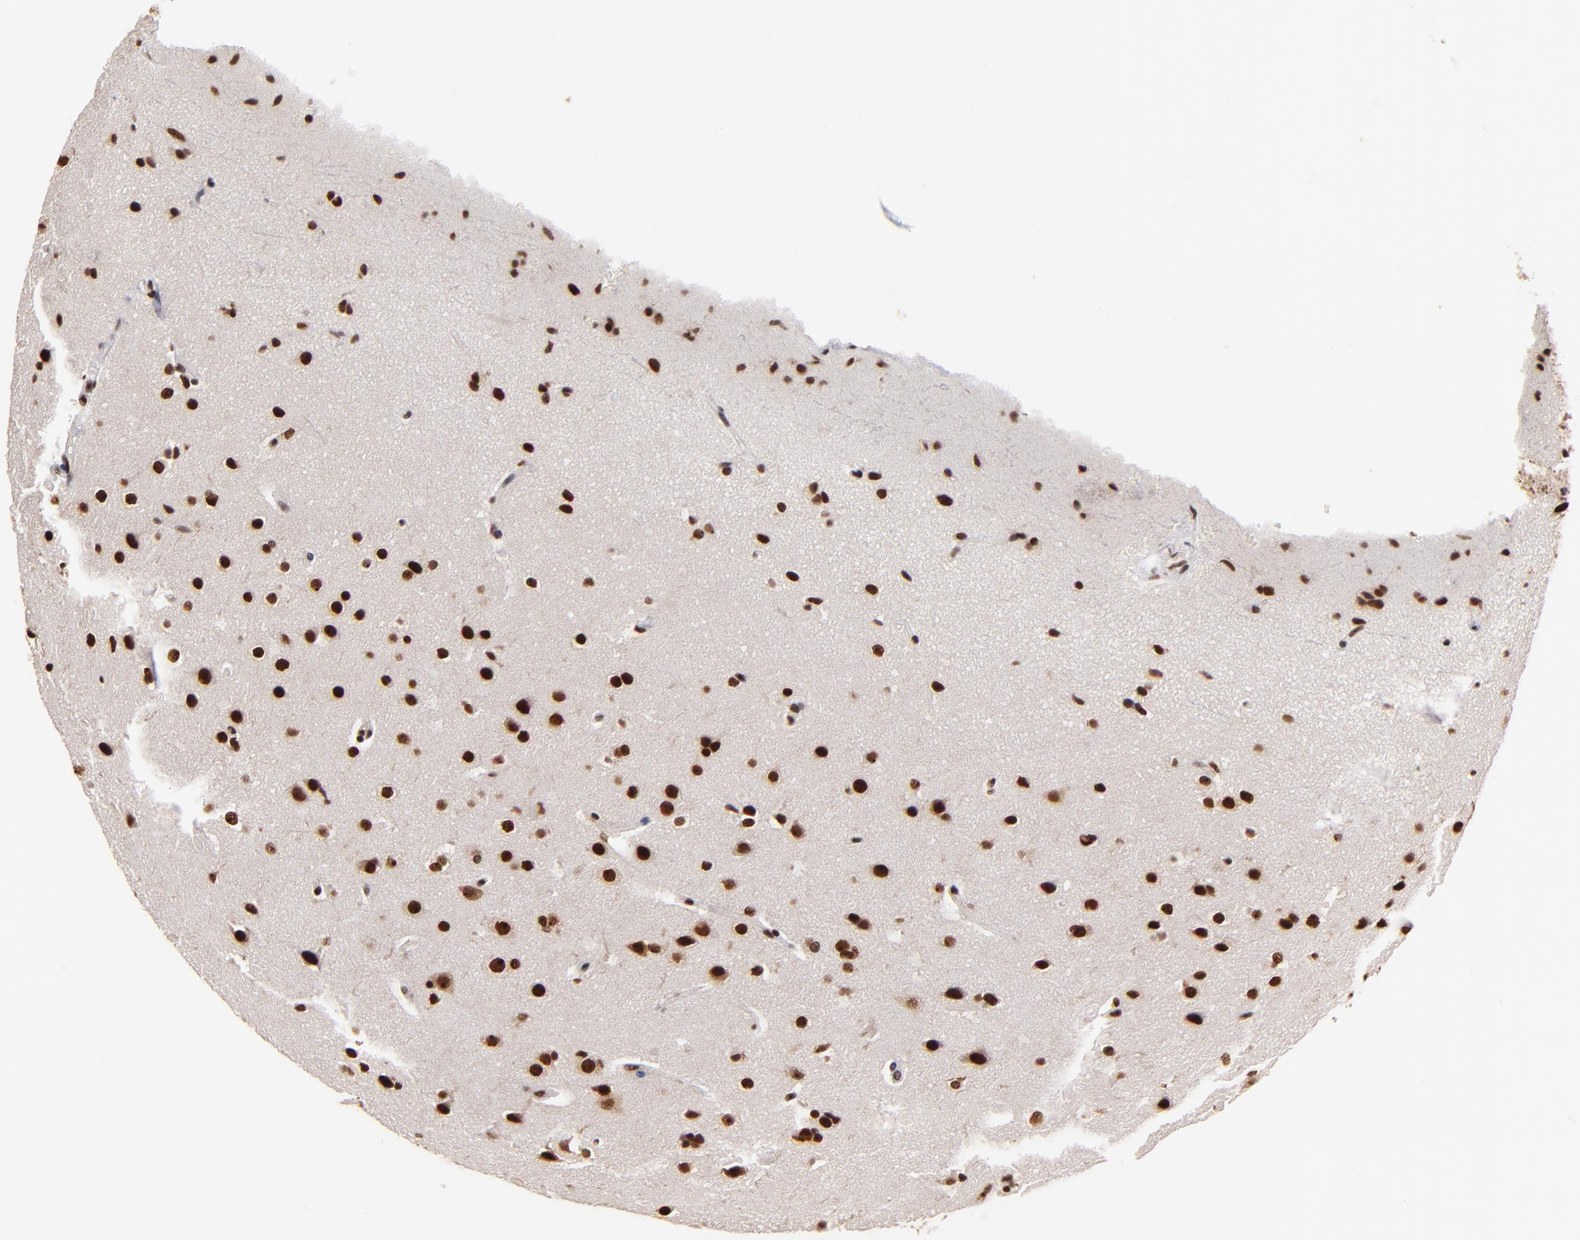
{"staining": {"intensity": "strong", "quantity": ">75%", "location": "nuclear"}, "tissue": "glioma", "cell_type": "Tumor cells", "image_type": "cancer", "snomed": [{"axis": "morphology", "description": "Glioma, malignant, Low grade"}, {"axis": "topography", "description": "Cerebral cortex"}], "caption": "This image displays immunohistochemistry (IHC) staining of human glioma, with high strong nuclear expression in about >75% of tumor cells.", "gene": "ZNF146", "patient": {"sex": "female", "age": 47}}